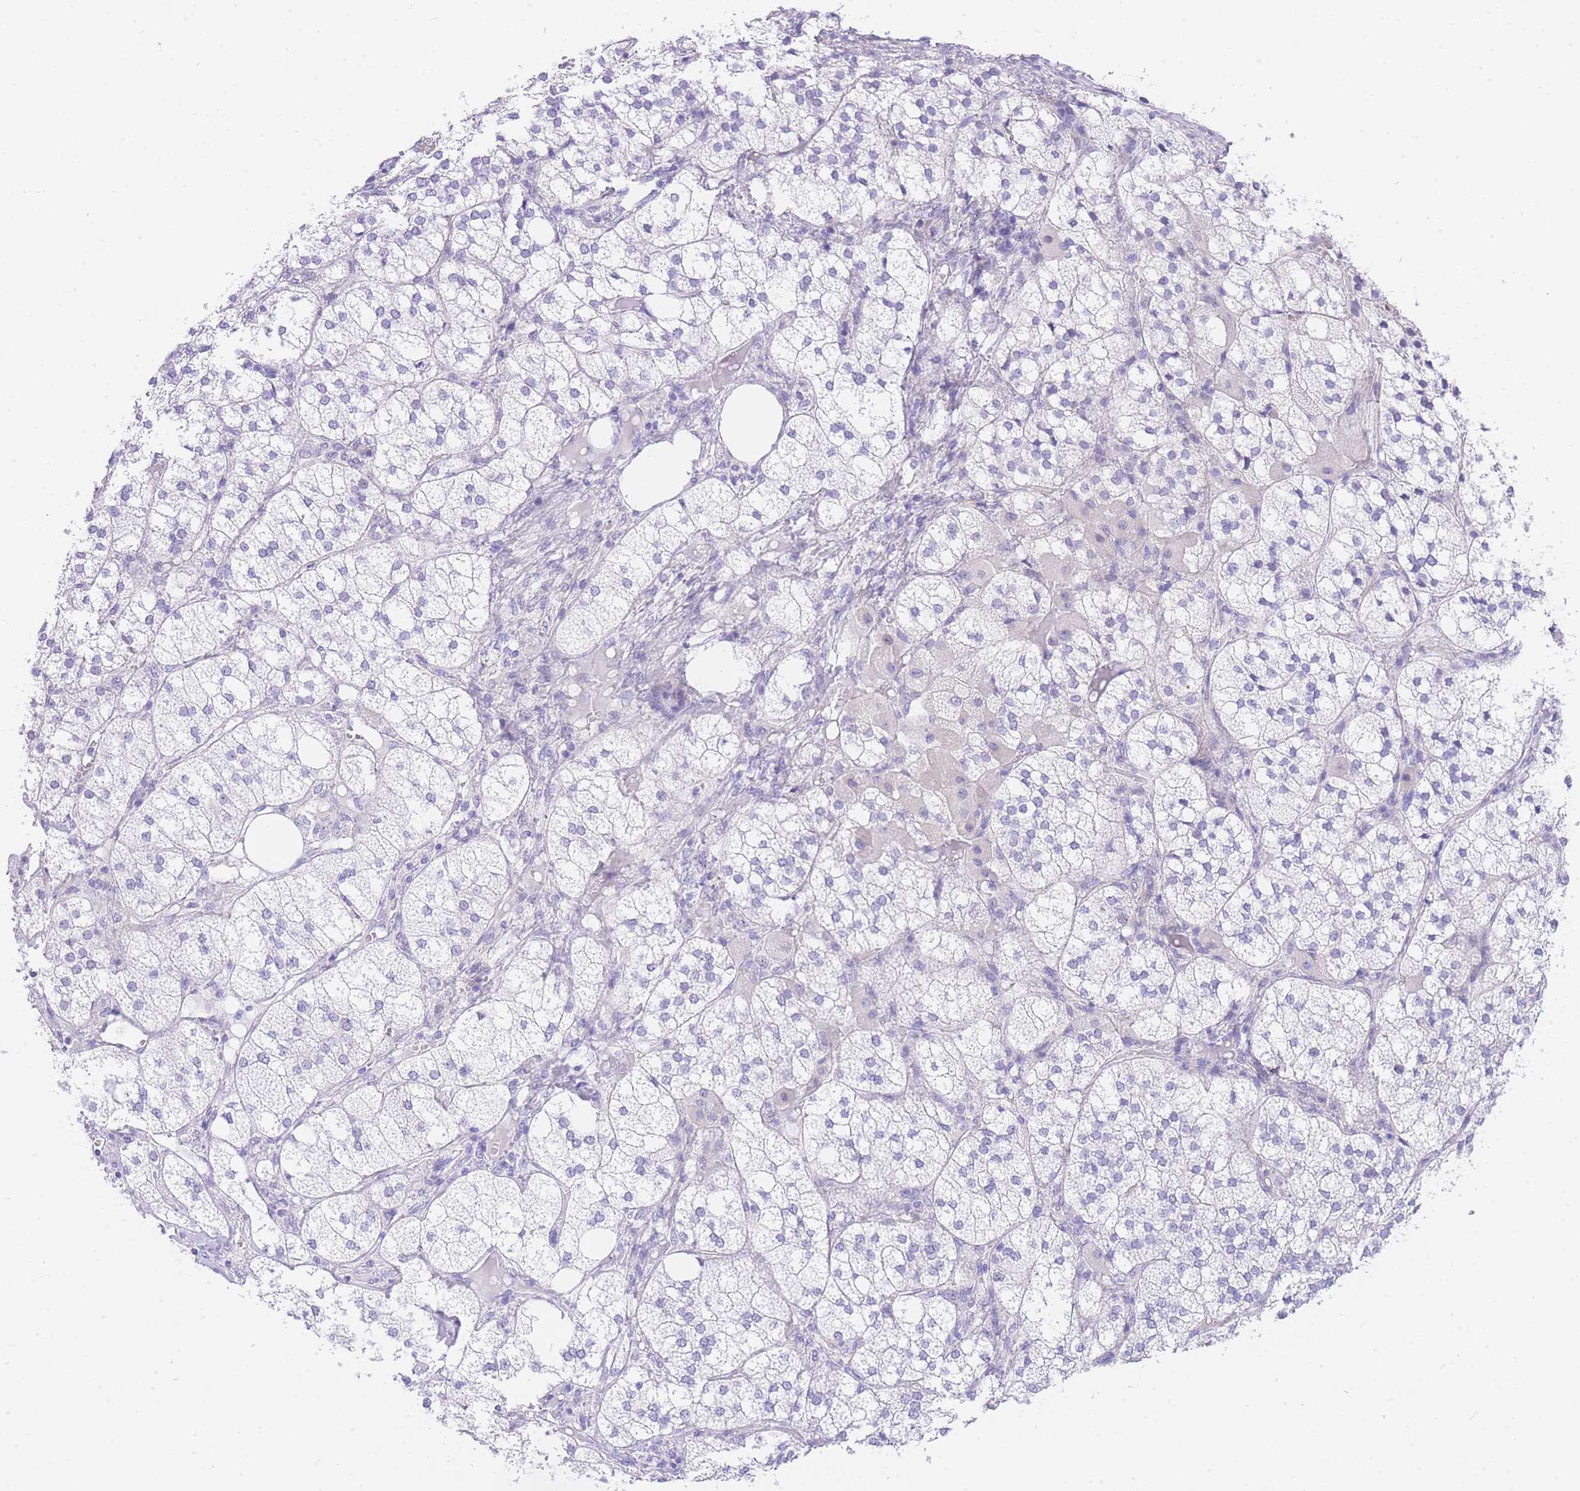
{"staining": {"intensity": "moderate", "quantity": "<25%", "location": "cytoplasmic/membranous"}, "tissue": "adrenal gland", "cell_type": "Glandular cells", "image_type": "normal", "snomed": [{"axis": "morphology", "description": "Normal tissue, NOS"}, {"axis": "topography", "description": "Adrenal gland"}], "caption": "An IHC micrograph of unremarkable tissue is shown. Protein staining in brown shows moderate cytoplasmic/membranous positivity in adrenal gland within glandular cells. The staining was performed using DAB (3,3'-diaminobenzidine) to visualize the protein expression in brown, while the nuclei were stained in blue with hematoxylin (Magnification: 20x).", "gene": "SRSF12", "patient": {"sex": "female", "age": 61}}